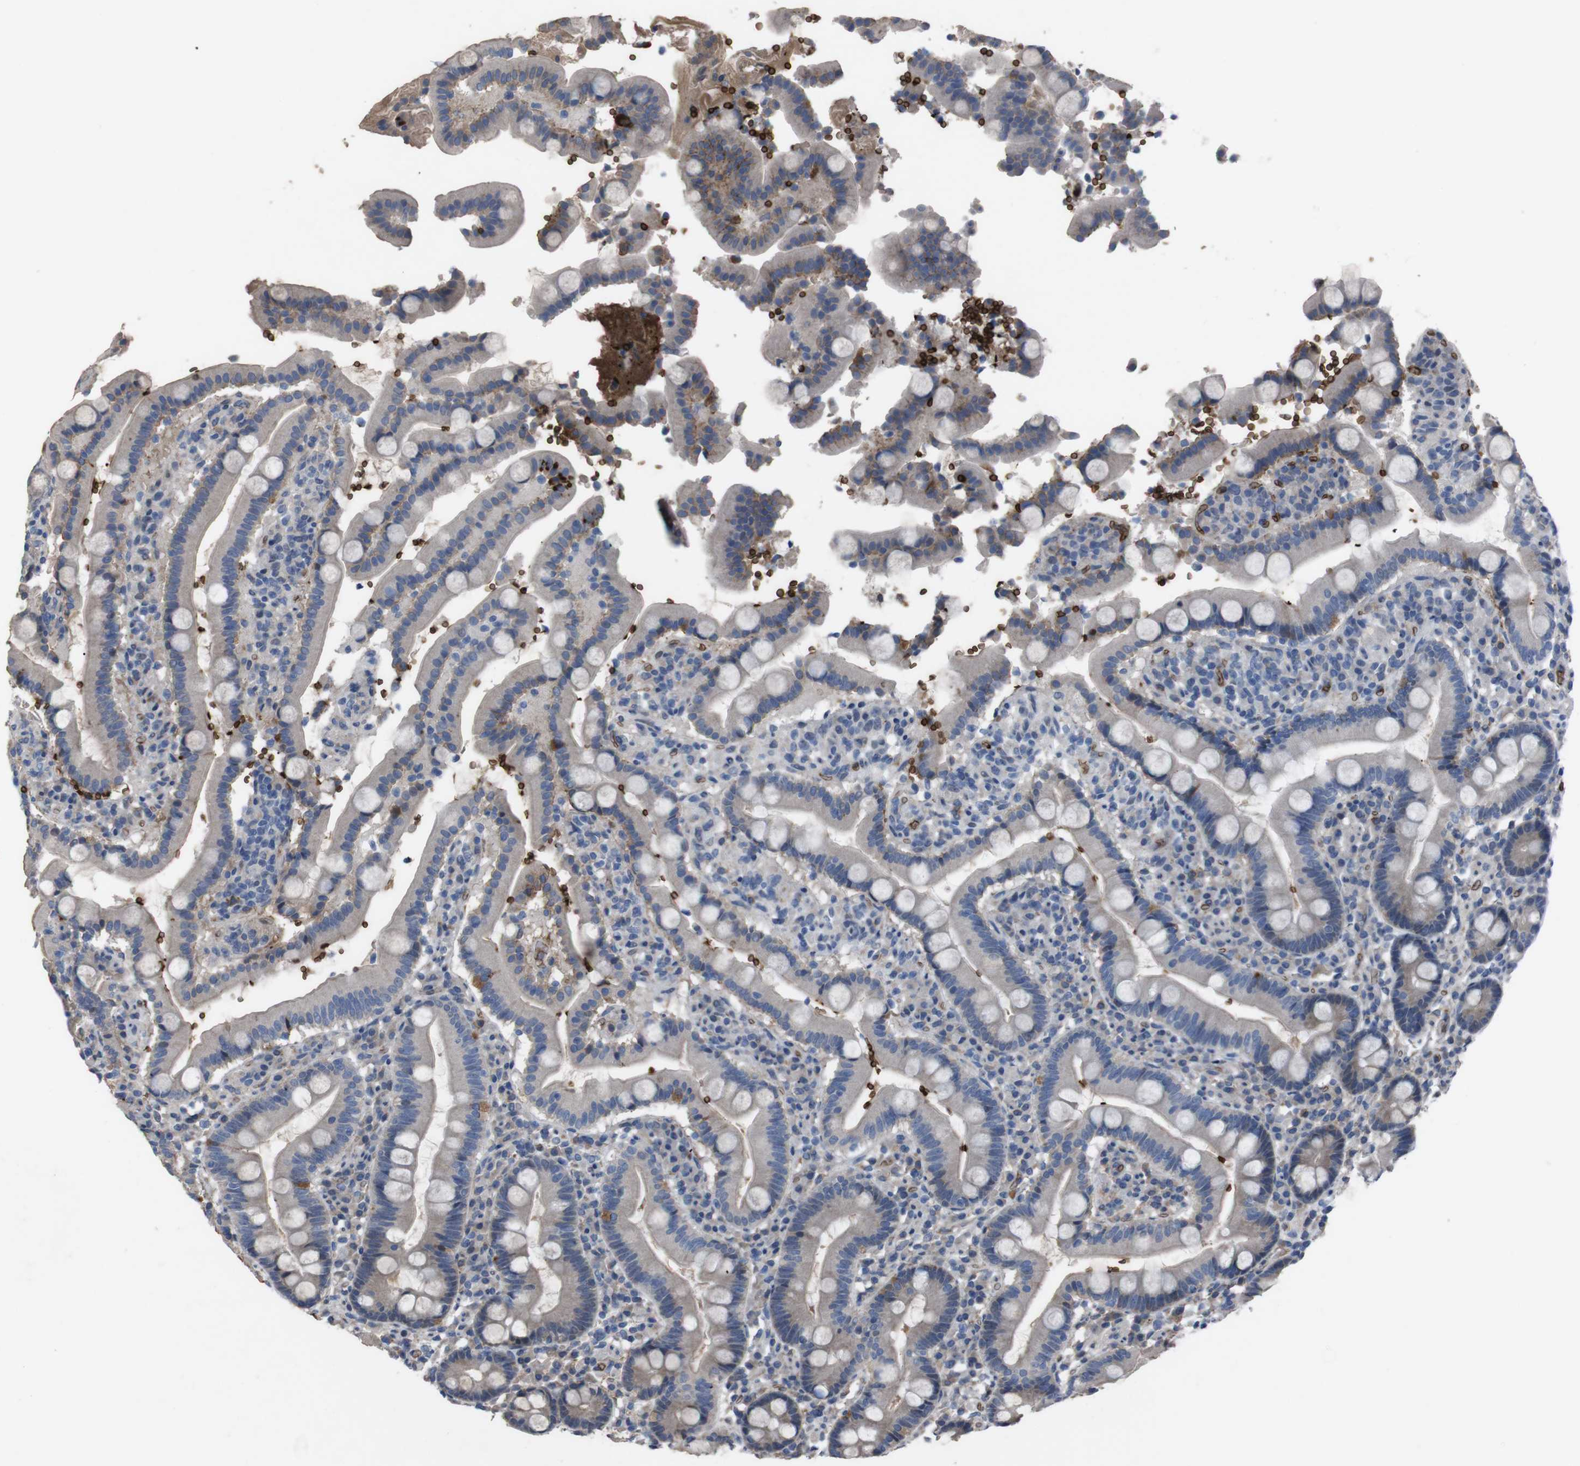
{"staining": {"intensity": "weak", "quantity": "<25%", "location": "cytoplasmic/membranous"}, "tissue": "duodenum", "cell_type": "Glandular cells", "image_type": "normal", "snomed": [{"axis": "morphology", "description": "Normal tissue, NOS"}, {"axis": "topography", "description": "Small intestine, NOS"}], "caption": "Photomicrograph shows no protein expression in glandular cells of benign duodenum.", "gene": "SPTB", "patient": {"sex": "female", "age": 71}}